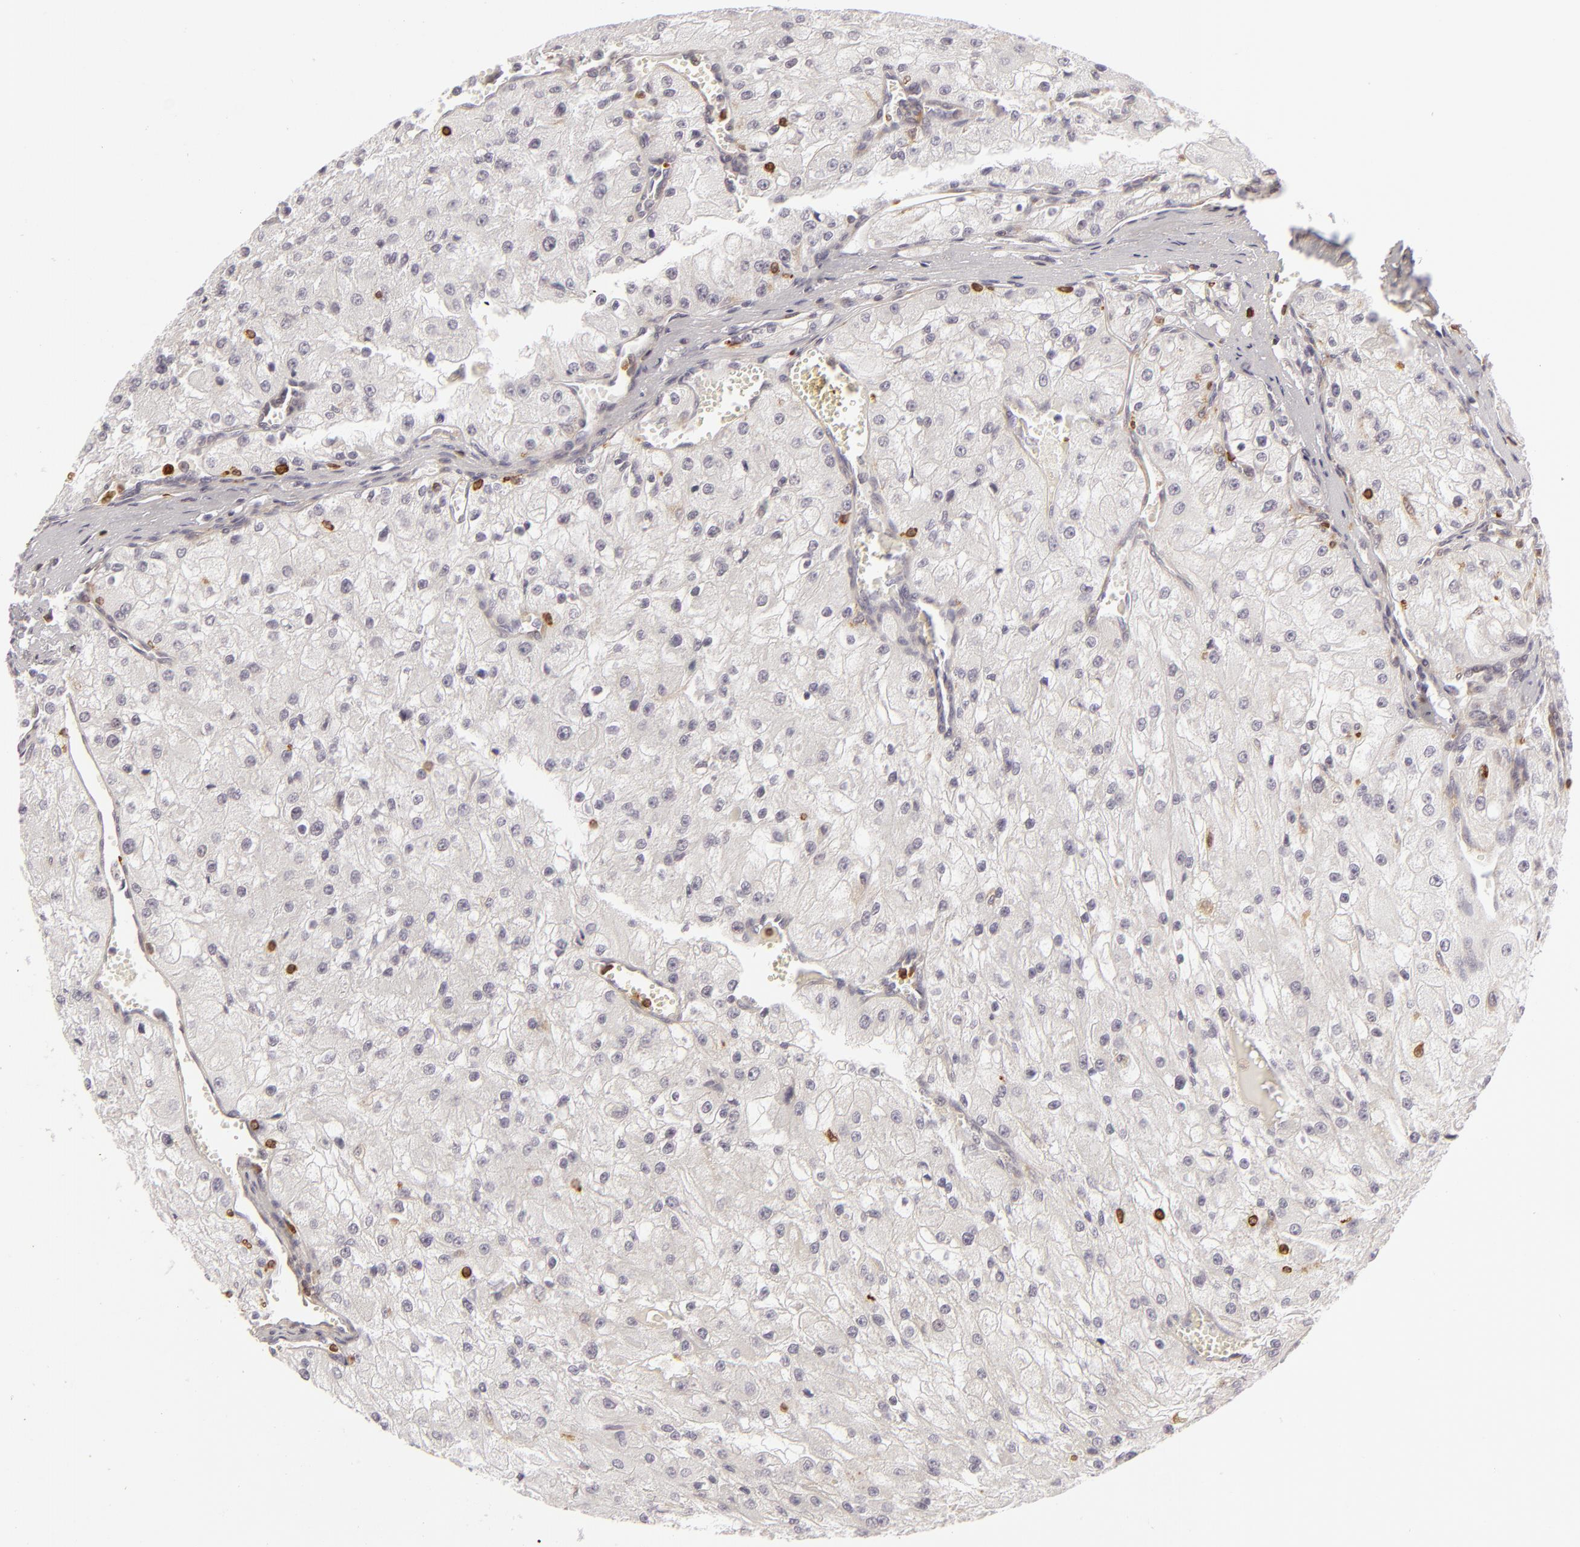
{"staining": {"intensity": "negative", "quantity": "none", "location": "none"}, "tissue": "renal cancer", "cell_type": "Tumor cells", "image_type": "cancer", "snomed": [{"axis": "morphology", "description": "Adenocarcinoma, NOS"}, {"axis": "topography", "description": "Kidney"}], "caption": "Tumor cells are negative for protein expression in human renal cancer.", "gene": "APOBEC3G", "patient": {"sex": "female", "age": 74}}